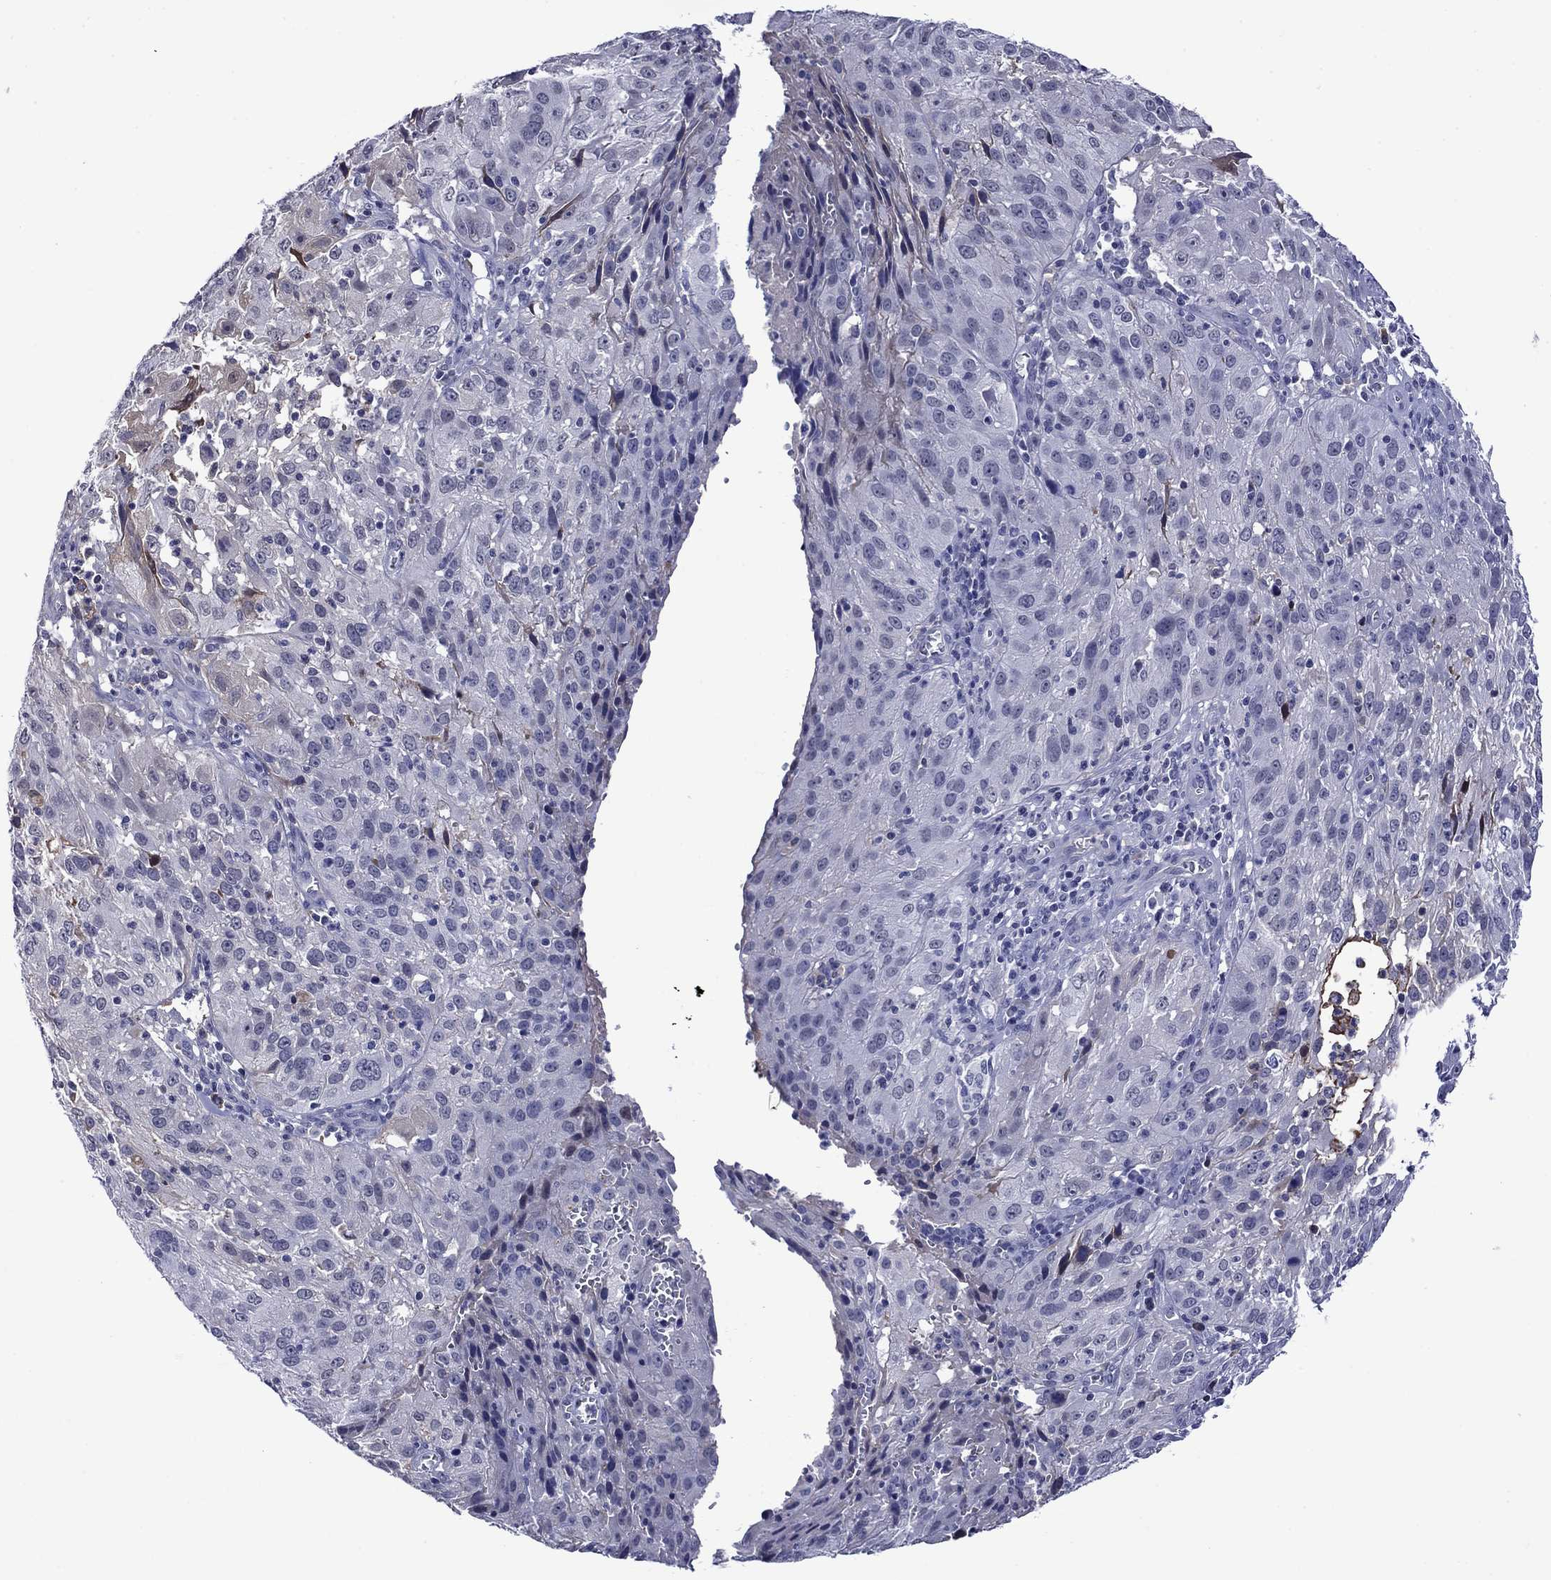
{"staining": {"intensity": "negative", "quantity": "none", "location": "none"}, "tissue": "cervical cancer", "cell_type": "Tumor cells", "image_type": "cancer", "snomed": [{"axis": "morphology", "description": "Squamous cell carcinoma, NOS"}, {"axis": "topography", "description": "Cervix"}], "caption": "There is no significant positivity in tumor cells of cervical cancer. The staining was performed using DAB (3,3'-diaminobenzidine) to visualize the protein expression in brown, while the nuclei were stained in blue with hematoxylin (Magnification: 20x).", "gene": "APOA2", "patient": {"sex": "female", "age": 32}}